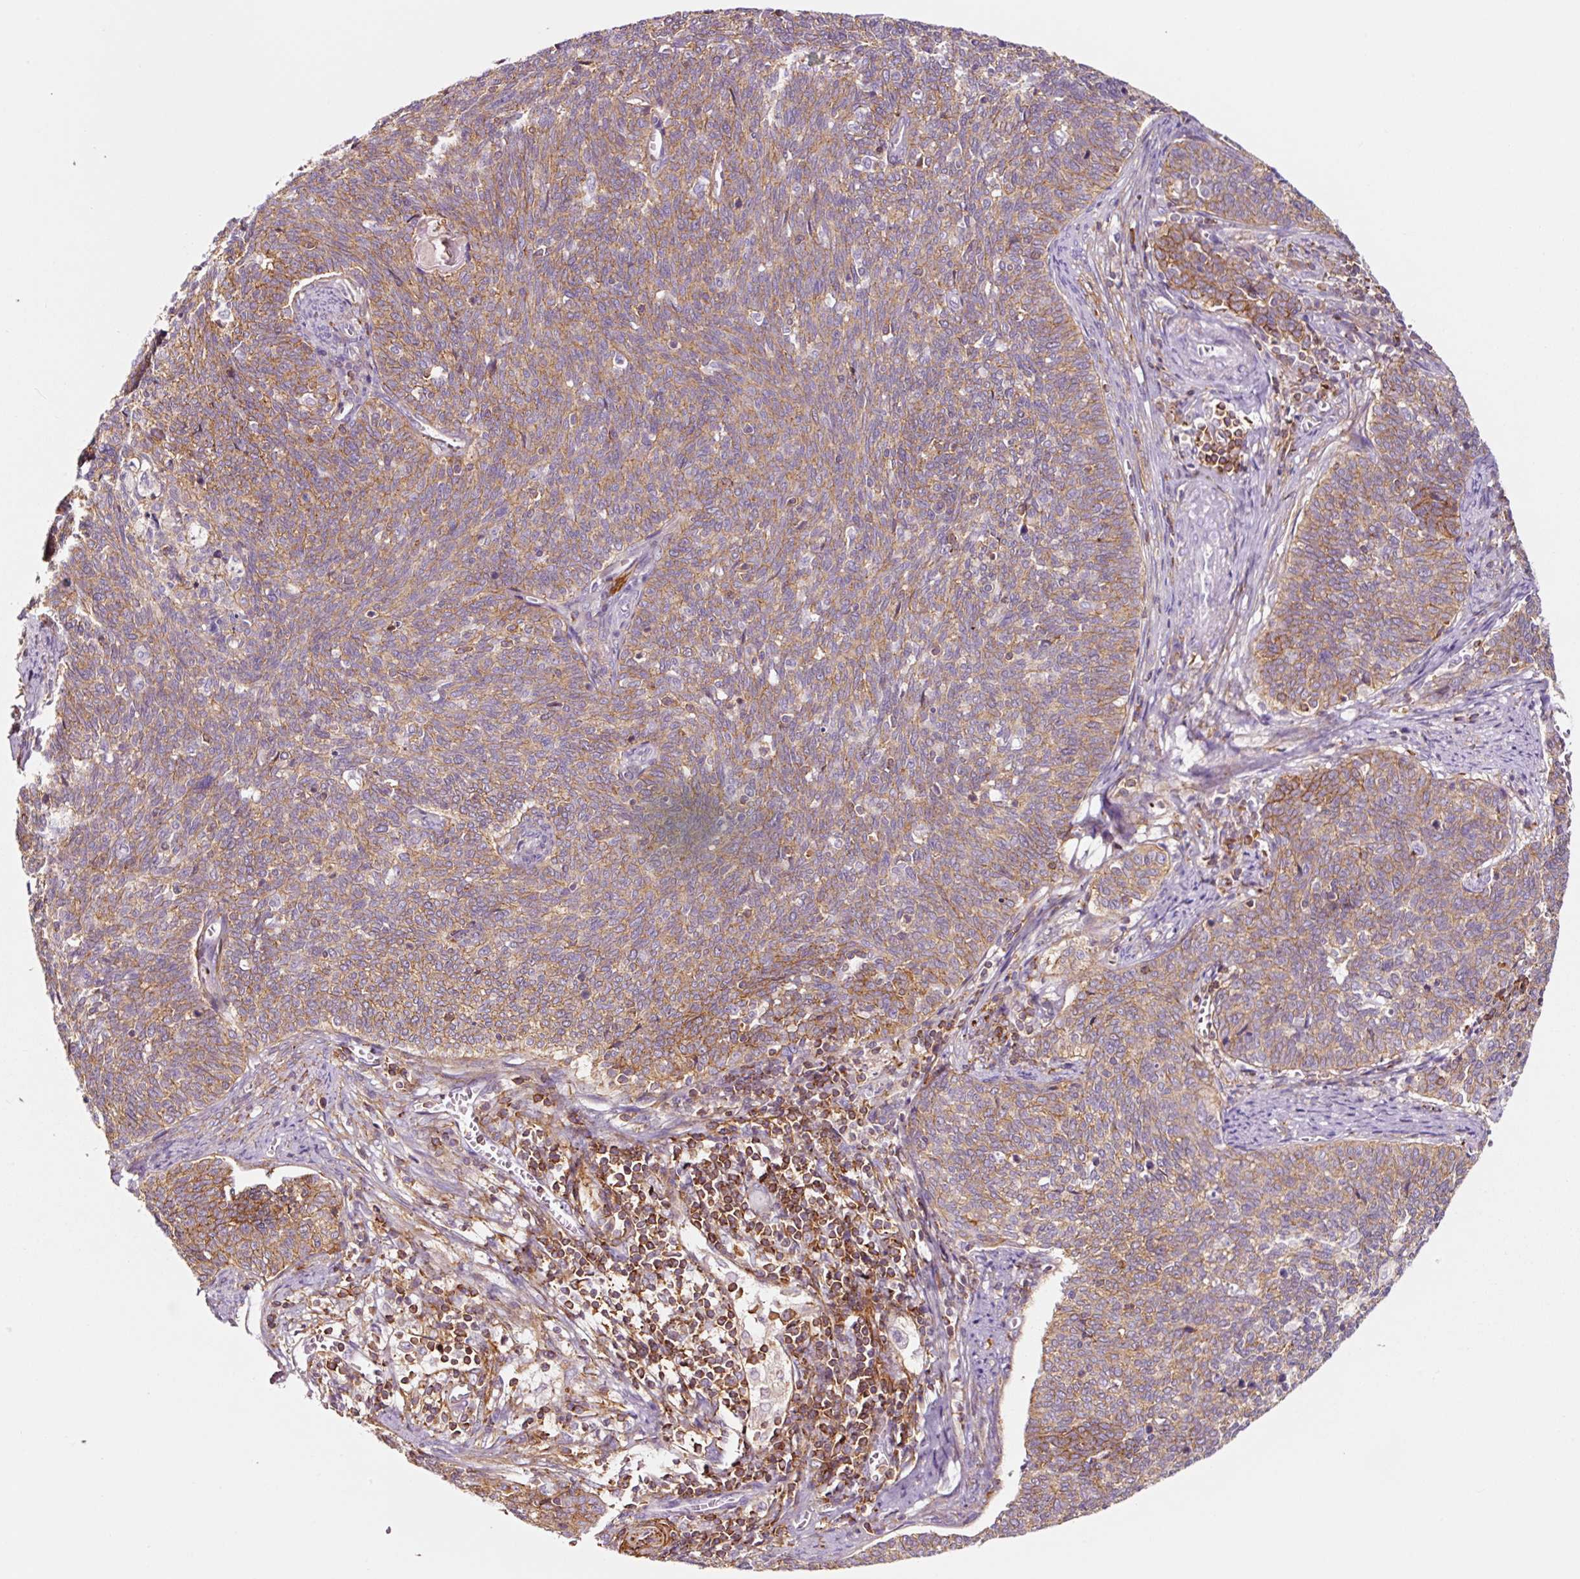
{"staining": {"intensity": "moderate", "quantity": ">75%", "location": "cytoplasmic/membranous"}, "tissue": "cervical cancer", "cell_type": "Tumor cells", "image_type": "cancer", "snomed": [{"axis": "morphology", "description": "Squamous cell carcinoma, NOS"}, {"axis": "topography", "description": "Cervix"}], "caption": "Immunohistochemistry (DAB (3,3'-diaminobenzidine)) staining of human cervical squamous cell carcinoma exhibits moderate cytoplasmic/membranous protein staining in about >75% of tumor cells. (Brightfield microscopy of DAB IHC at high magnification).", "gene": "ADD3", "patient": {"sex": "female", "age": 39}}